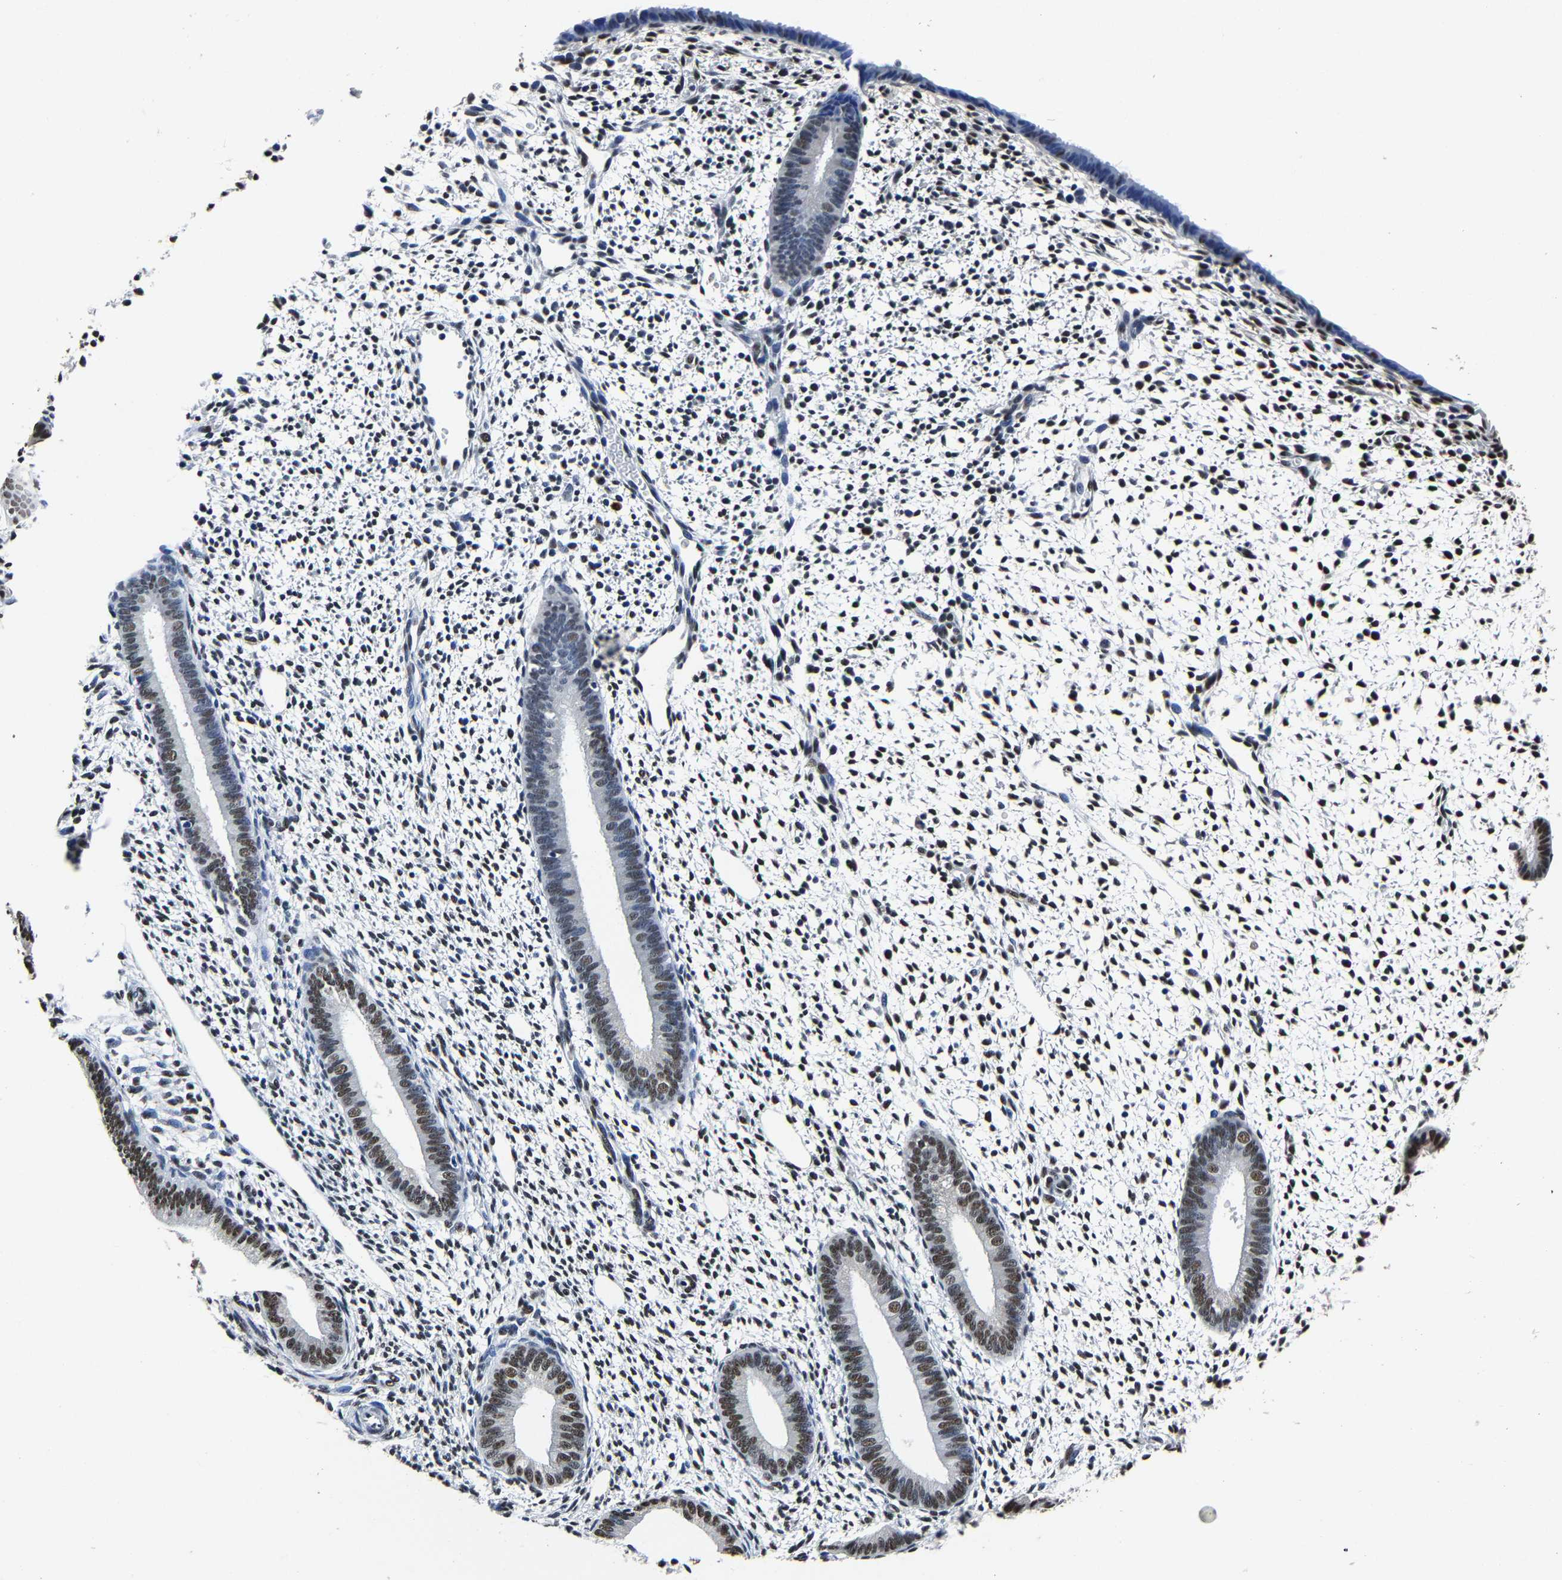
{"staining": {"intensity": "moderate", "quantity": "<25%", "location": "nuclear"}, "tissue": "endometrium", "cell_type": "Cells in endometrial stroma", "image_type": "normal", "snomed": [{"axis": "morphology", "description": "Normal tissue, NOS"}, {"axis": "topography", "description": "Endometrium"}], "caption": "The photomicrograph demonstrates immunohistochemical staining of unremarkable endometrium. There is moderate nuclear staining is present in about <25% of cells in endometrial stroma.", "gene": "RBM45", "patient": {"sex": "female", "age": 46}}